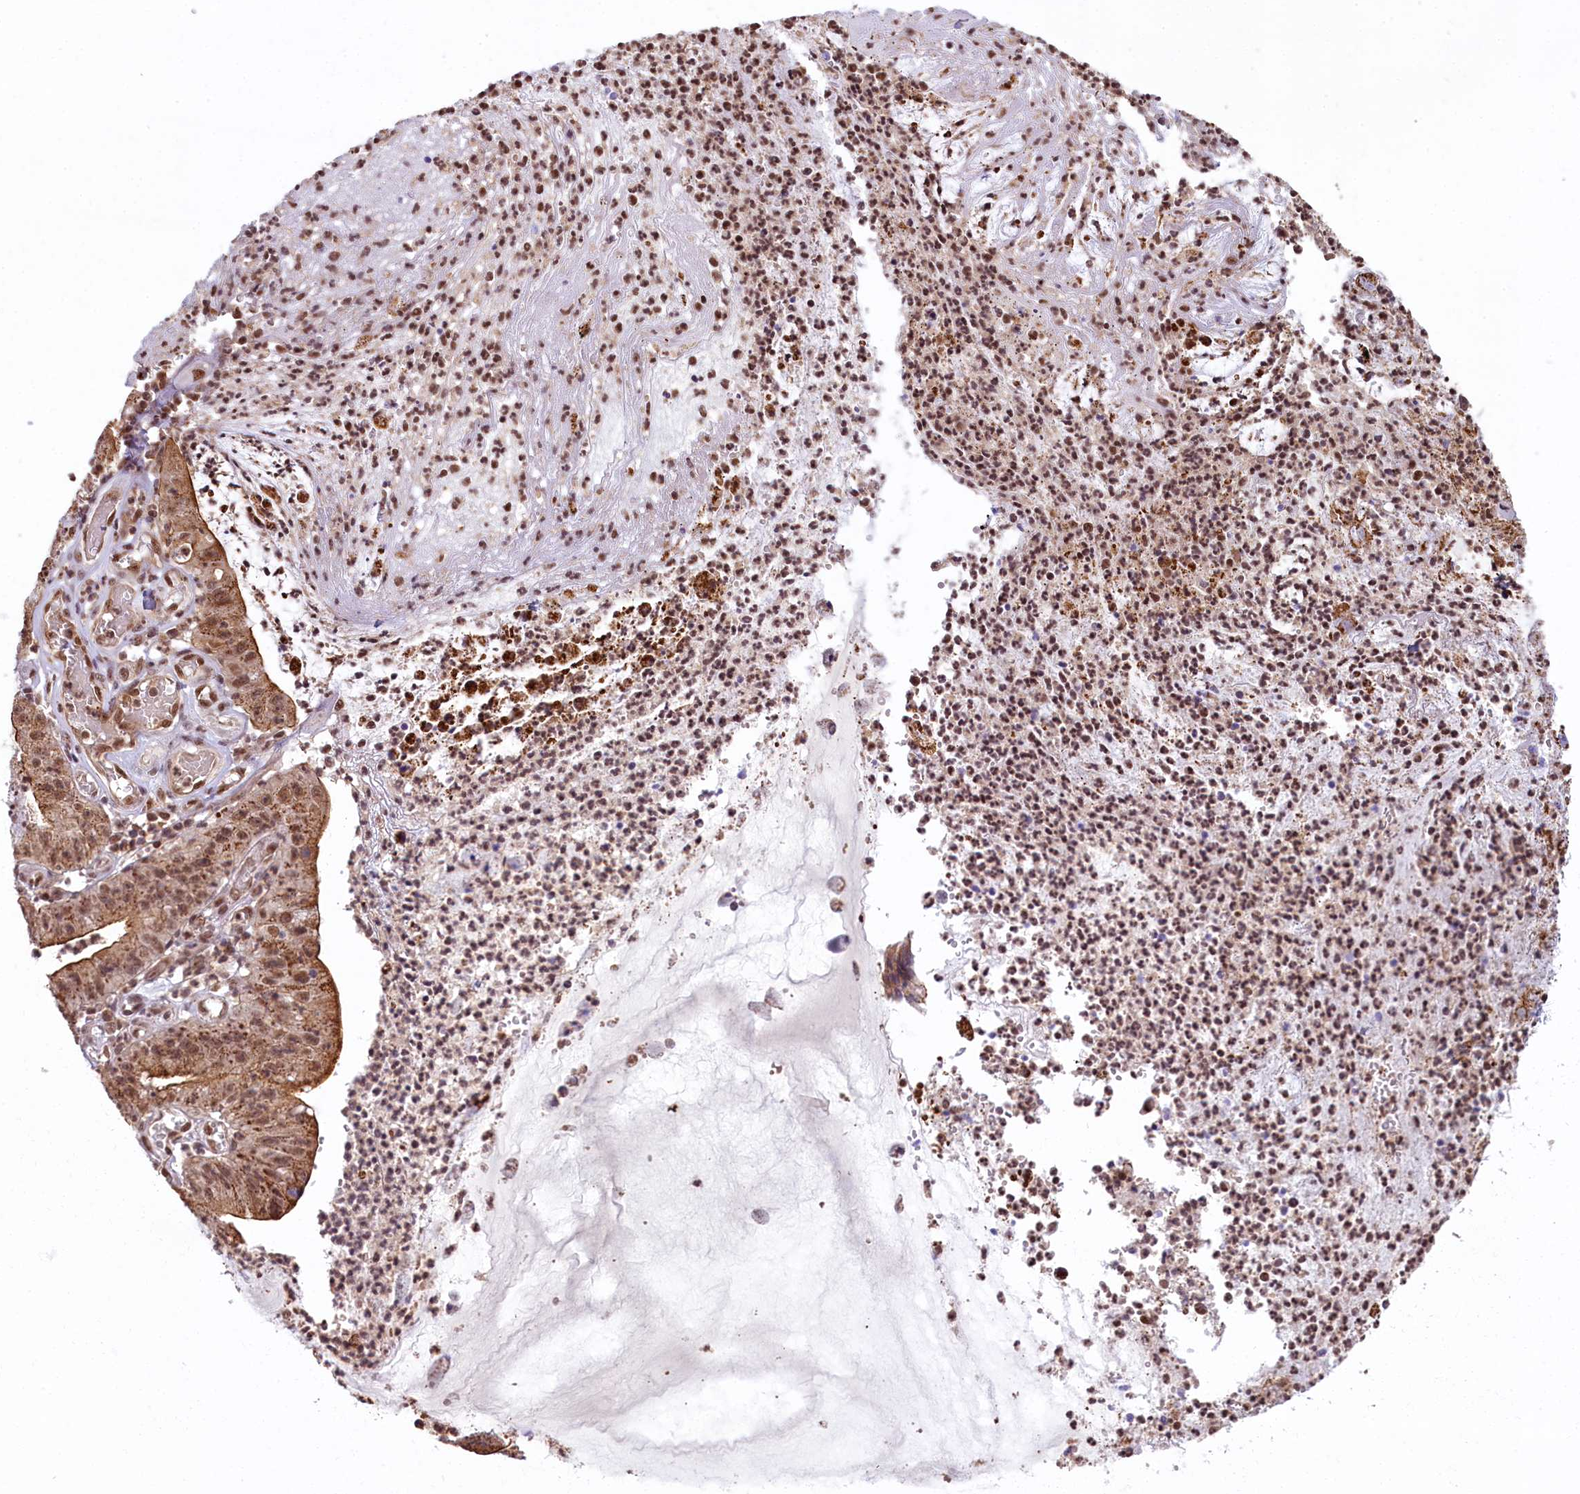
{"staining": {"intensity": "moderate", "quantity": ">75%", "location": "cytoplasmic/membranous,nuclear"}, "tissue": "stomach cancer", "cell_type": "Tumor cells", "image_type": "cancer", "snomed": [{"axis": "morphology", "description": "Adenocarcinoma, NOS"}, {"axis": "topography", "description": "Stomach"}], "caption": "Immunohistochemistry (IHC) of human stomach adenocarcinoma reveals medium levels of moderate cytoplasmic/membranous and nuclear positivity in approximately >75% of tumor cells.", "gene": "CARD8", "patient": {"sex": "male", "age": 59}}